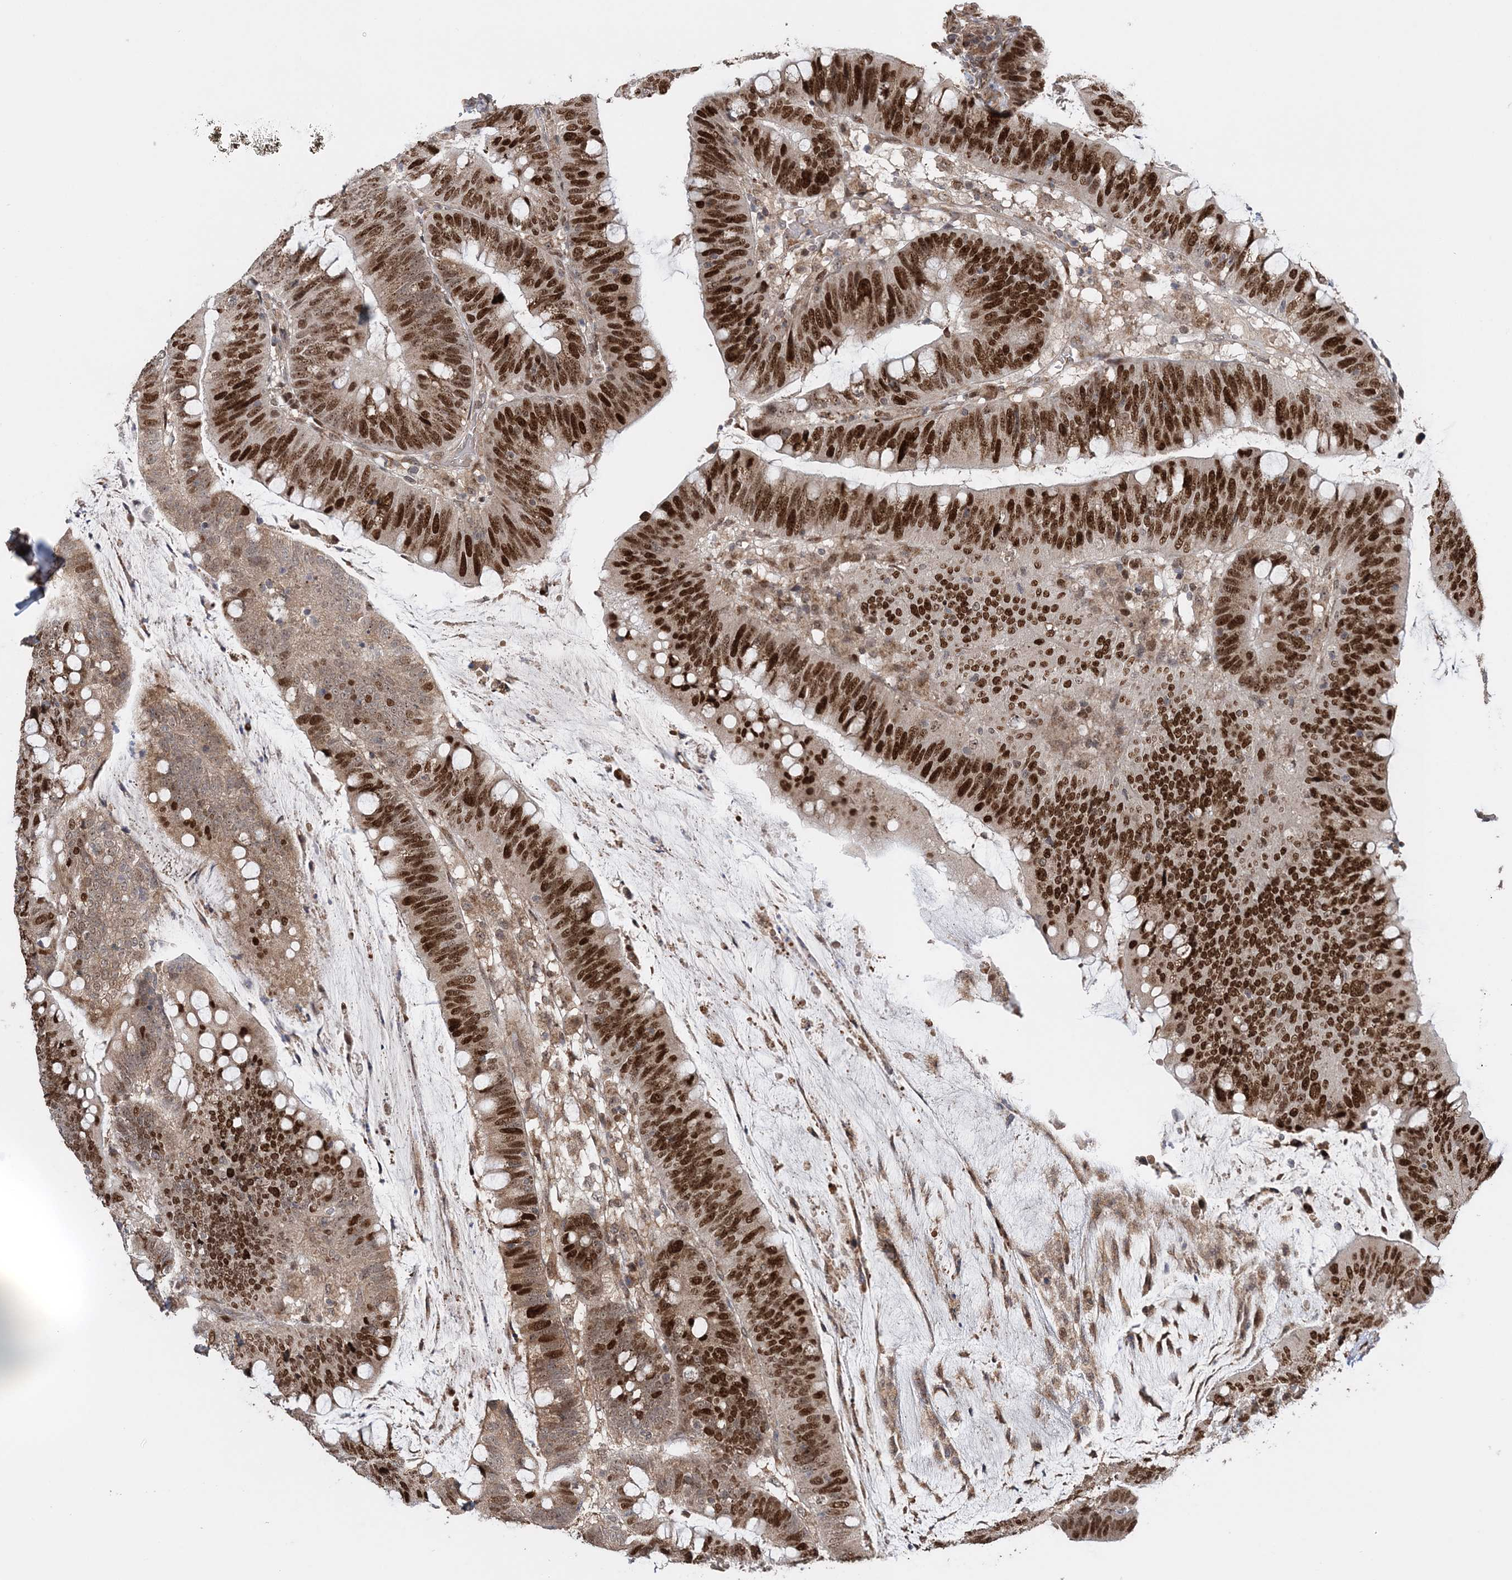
{"staining": {"intensity": "strong", "quantity": ">75%", "location": "nuclear"}, "tissue": "colorectal cancer", "cell_type": "Tumor cells", "image_type": "cancer", "snomed": [{"axis": "morphology", "description": "Adenocarcinoma, NOS"}, {"axis": "topography", "description": "Colon"}], "caption": "Tumor cells reveal strong nuclear positivity in approximately >75% of cells in adenocarcinoma (colorectal).", "gene": "KIF4A", "patient": {"sex": "female", "age": 66}}